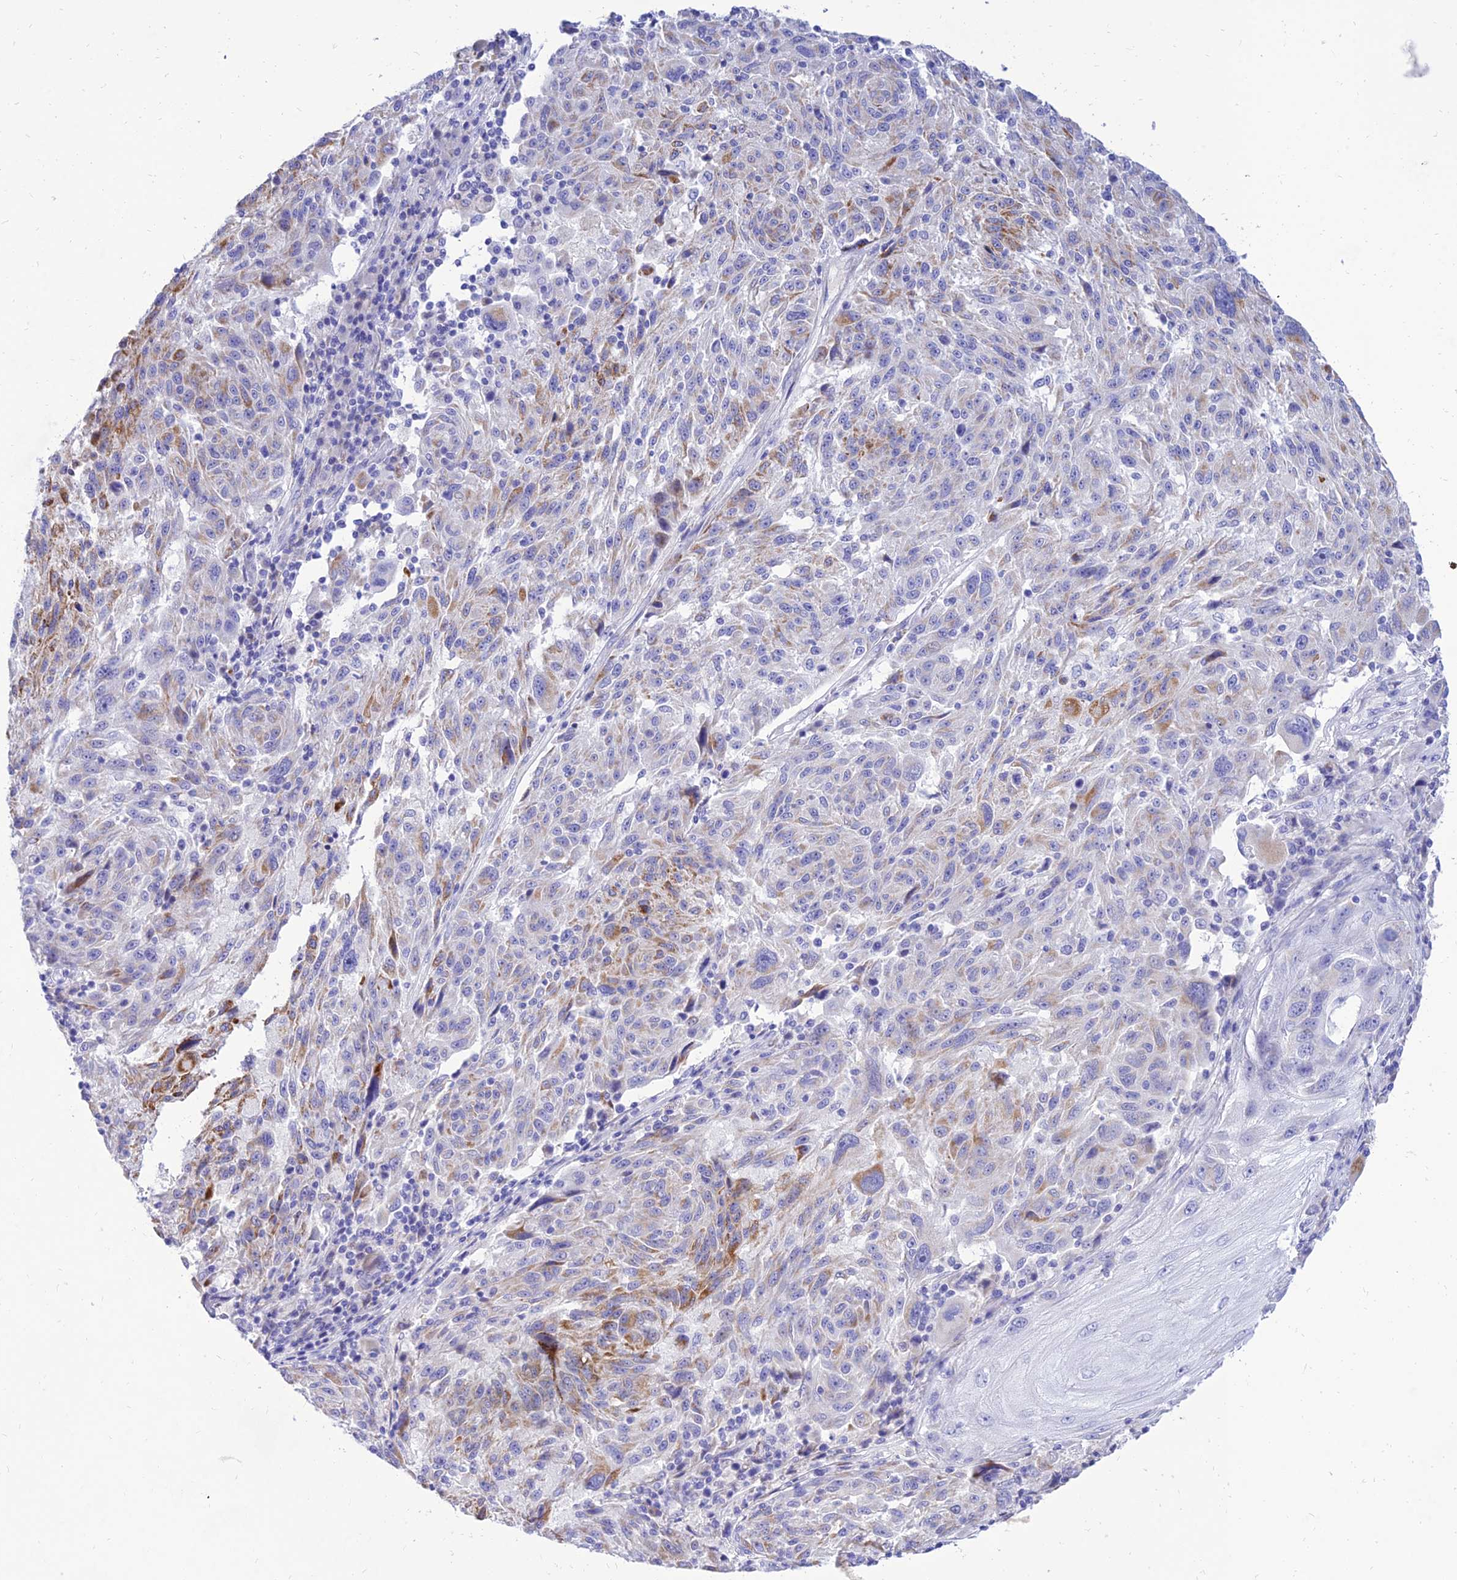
{"staining": {"intensity": "moderate", "quantity": "25%-75%", "location": "cytoplasmic/membranous"}, "tissue": "melanoma", "cell_type": "Tumor cells", "image_type": "cancer", "snomed": [{"axis": "morphology", "description": "Malignant melanoma, NOS"}, {"axis": "topography", "description": "Skin"}], "caption": "This histopathology image demonstrates IHC staining of melanoma, with medium moderate cytoplasmic/membranous staining in about 25%-75% of tumor cells.", "gene": "PKN3", "patient": {"sex": "male", "age": 53}}